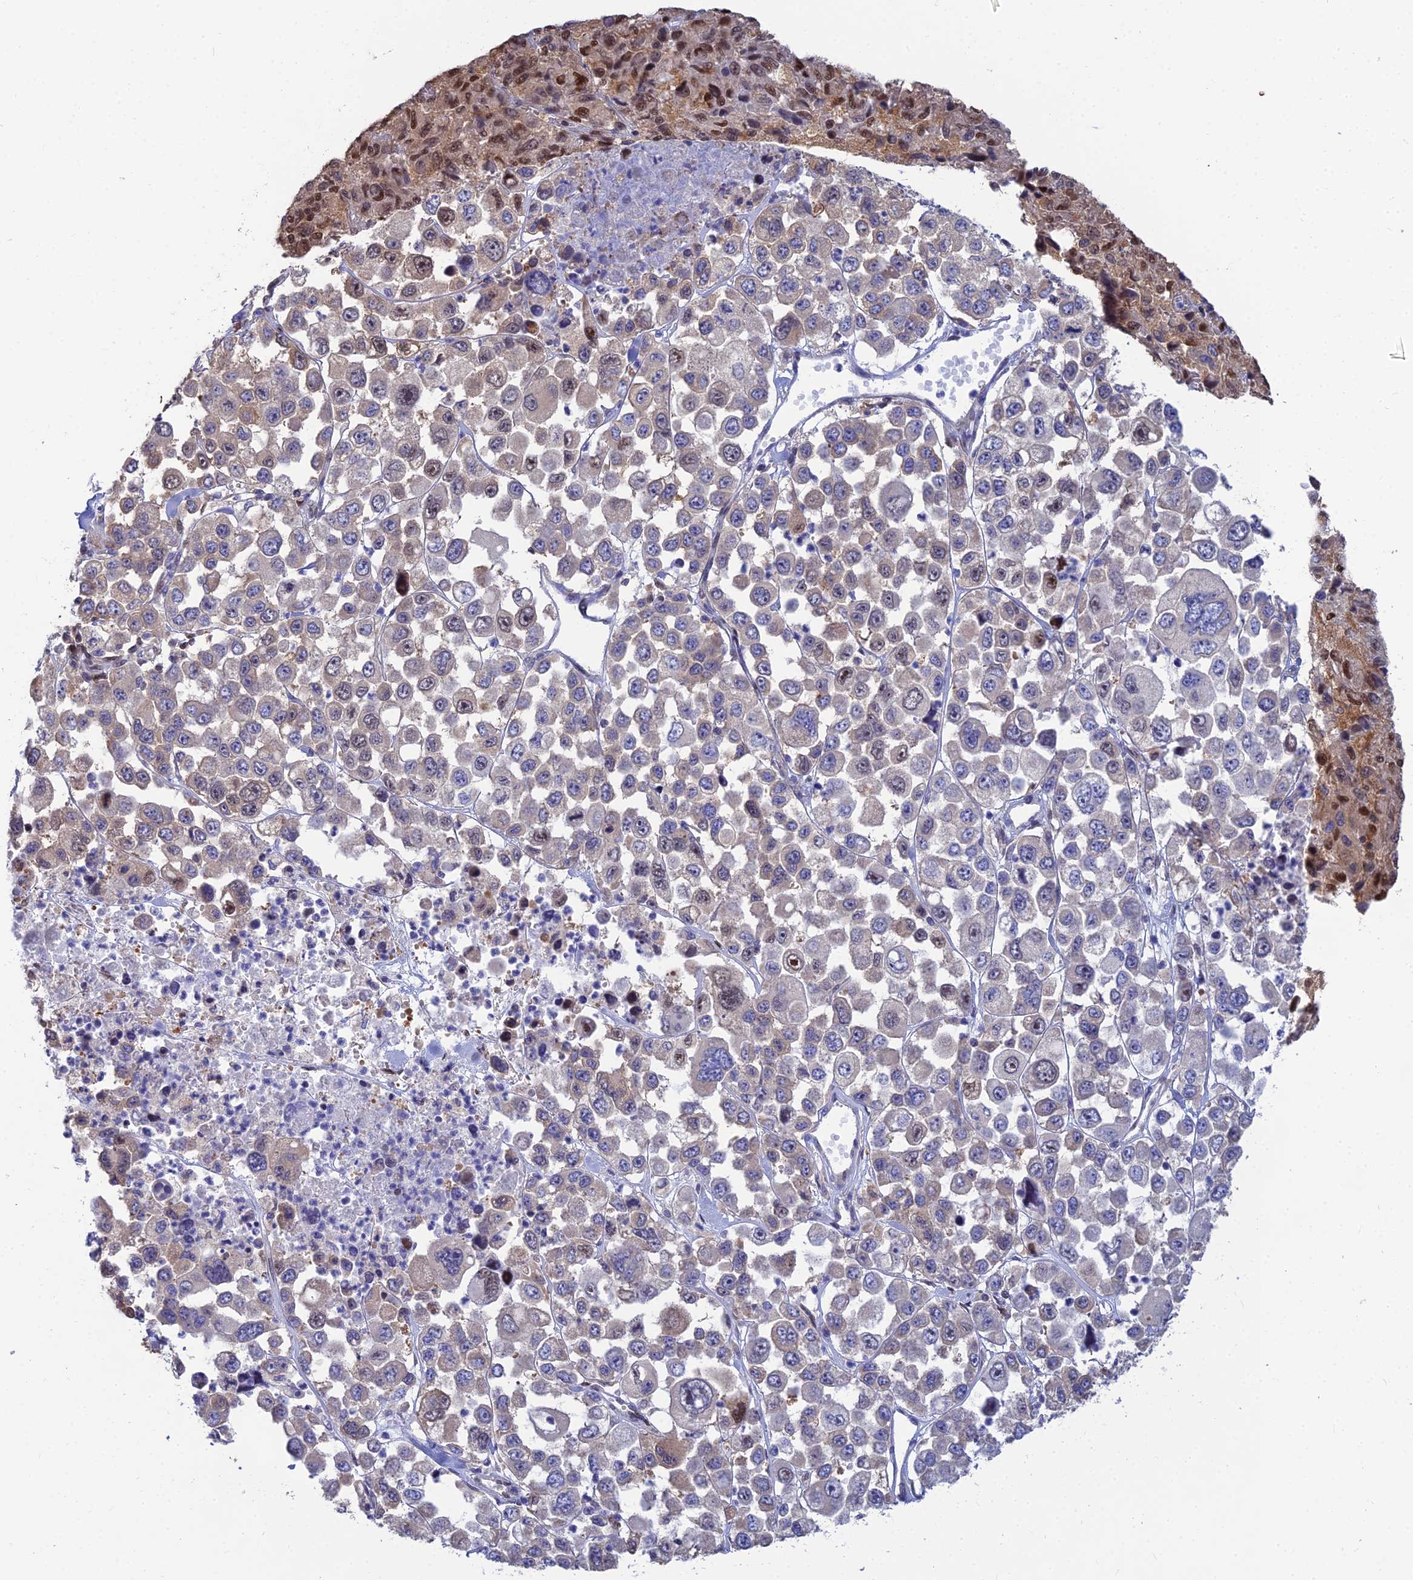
{"staining": {"intensity": "weak", "quantity": "<25%", "location": "cytoplasmic/membranous,nuclear"}, "tissue": "melanoma", "cell_type": "Tumor cells", "image_type": "cancer", "snomed": [{"axis": "morphology", "description": "Malignant melanoma, Metastatic site"}, {"axis": "topography", "description": "Lymph node"}], "caption": "IHC histopathology image of neoplastic tissue: melanoma stained with DAB (3,3'-diaminobenzidine) shows no significant protein staining in tumor cells.", "gene": "DNPEP", "patient": {"sex": "female", "age": 54}}